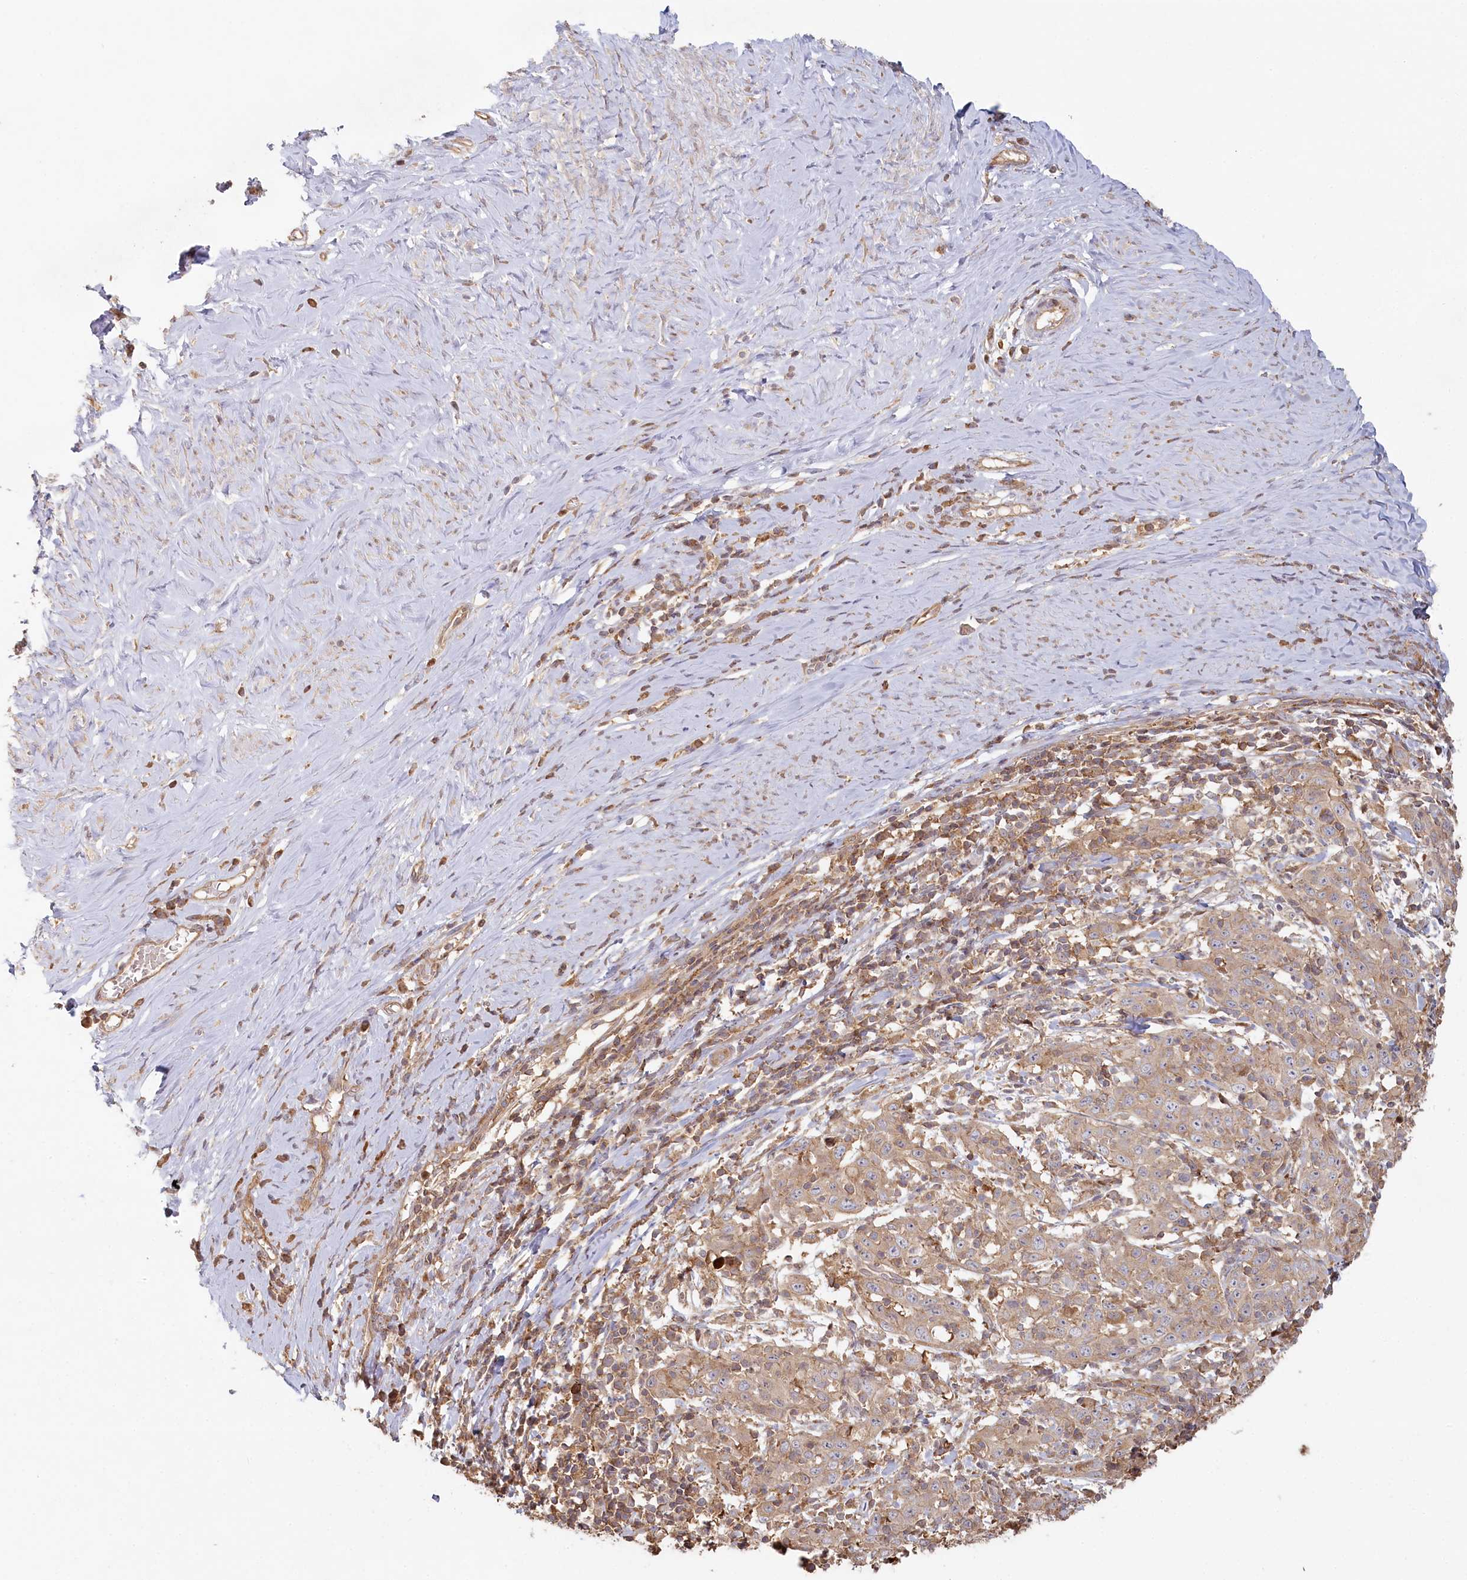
{"staining": {"intensity": "weak", "quantity": "25%-75%", "location": "cytoplasmic/membranous"}, "tissue": "cervical cancer", "cell_type": "Tumor cells", "image_type": "cancer", "snomed": [{"axis": "morphology", "description": "Squamous cell carcinoma, NOS"}, {"axis": "topography", "description": "Cervix"}], "caption": "Weak cytoplasmic/membranous positivity is identified in approximately 25%-75% of tumor cells in cervical cancer (squamous cell carcinoma).", "gene": "HAL", "patient": {"sex": "female", "age": 46}}